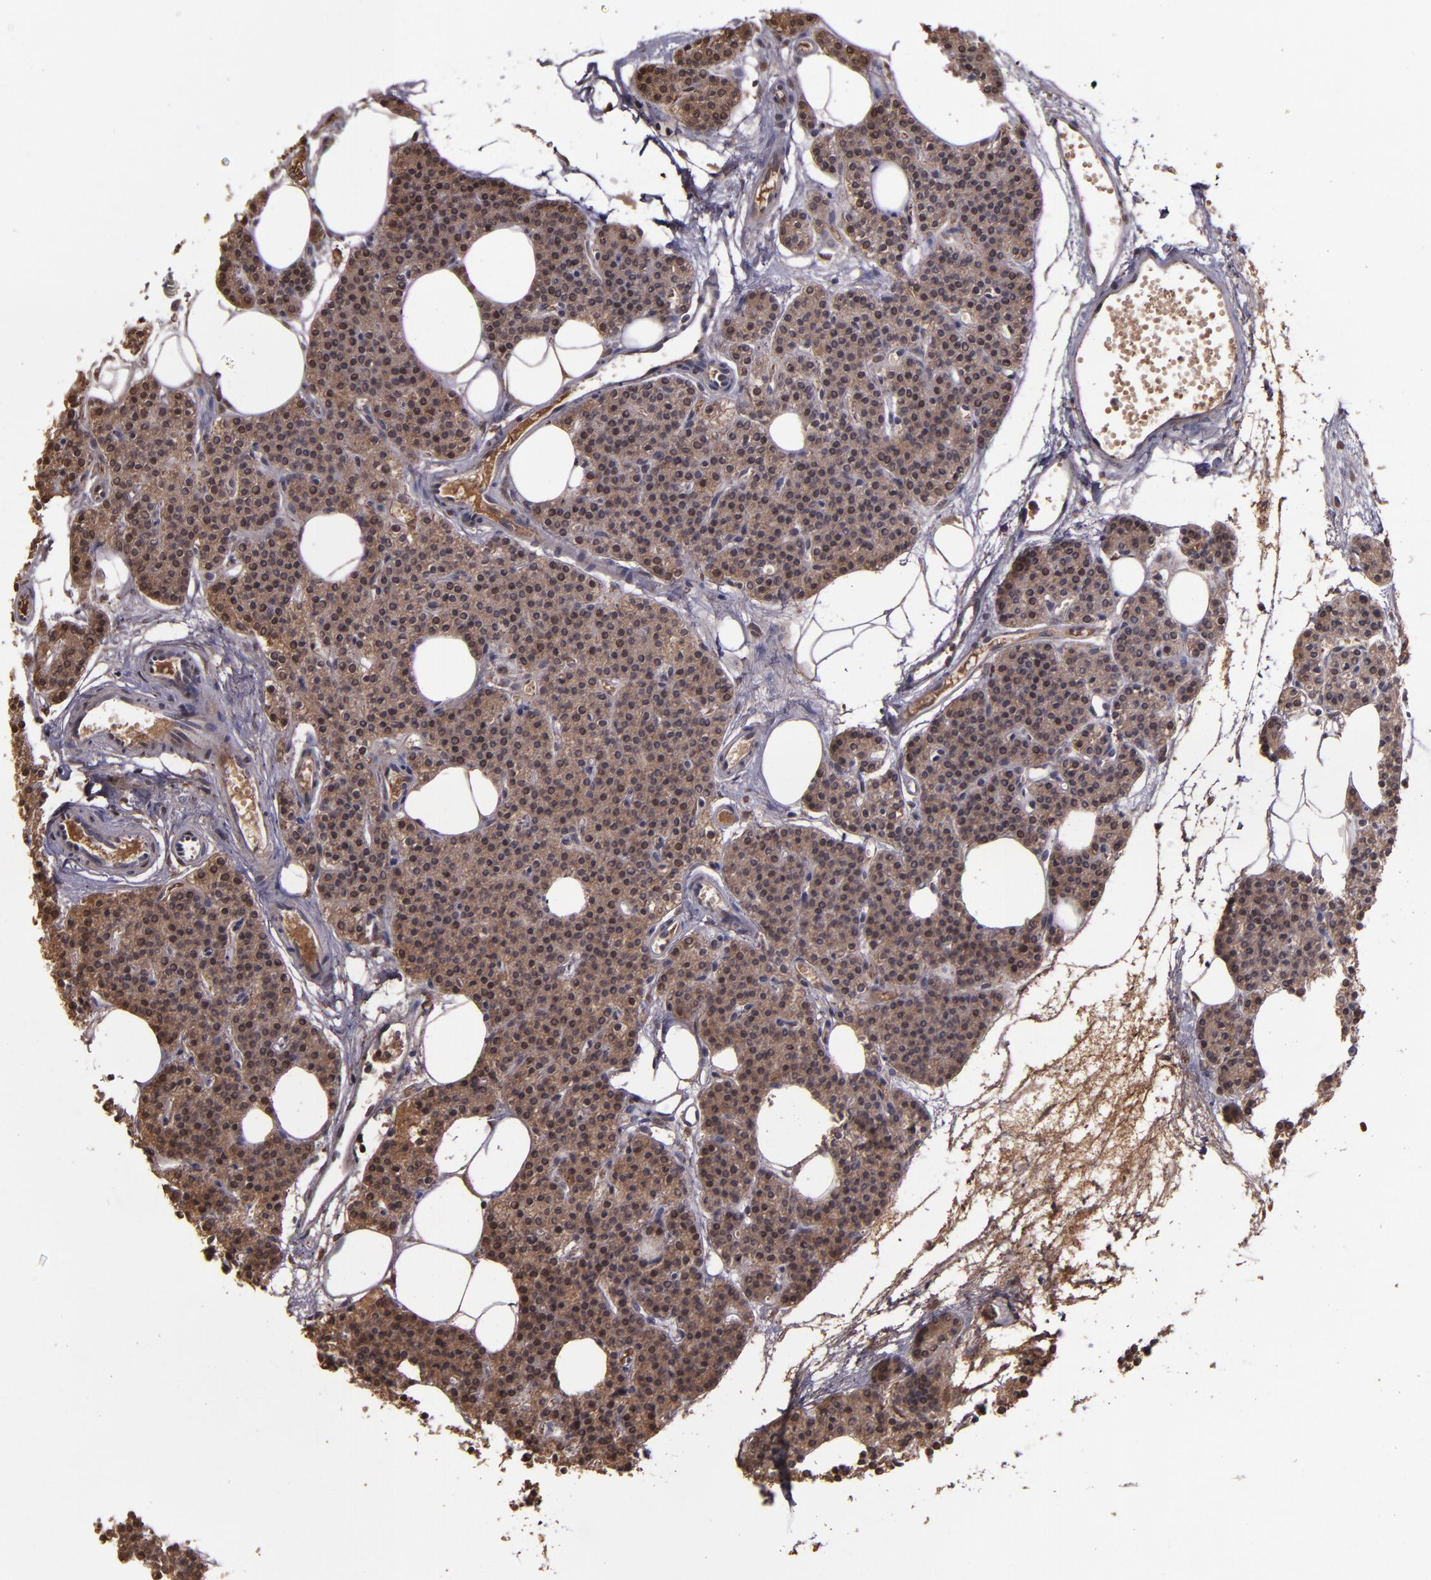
{"staining": {"intensity": "moderate", "quantity": ">75%", "location": "cytoplasmic/membranous"}, "tissue": "parathyroid gland", "cell_type": "Glandular cells", "image_type": "normal", "snomed": [{"axis": "morphology", "description": "Normal tissue, NOS"}, {"axis": "topography", "description": "Parathyroid gland"}], "caption": "Parathyroid gland stained with a brown dye reveals moderate cytoplasmic/membranous positive expression in approximately >75% of glandular cells.", "gene": "SERPINF2", "patient": {"sex": "male", "age": 24}}